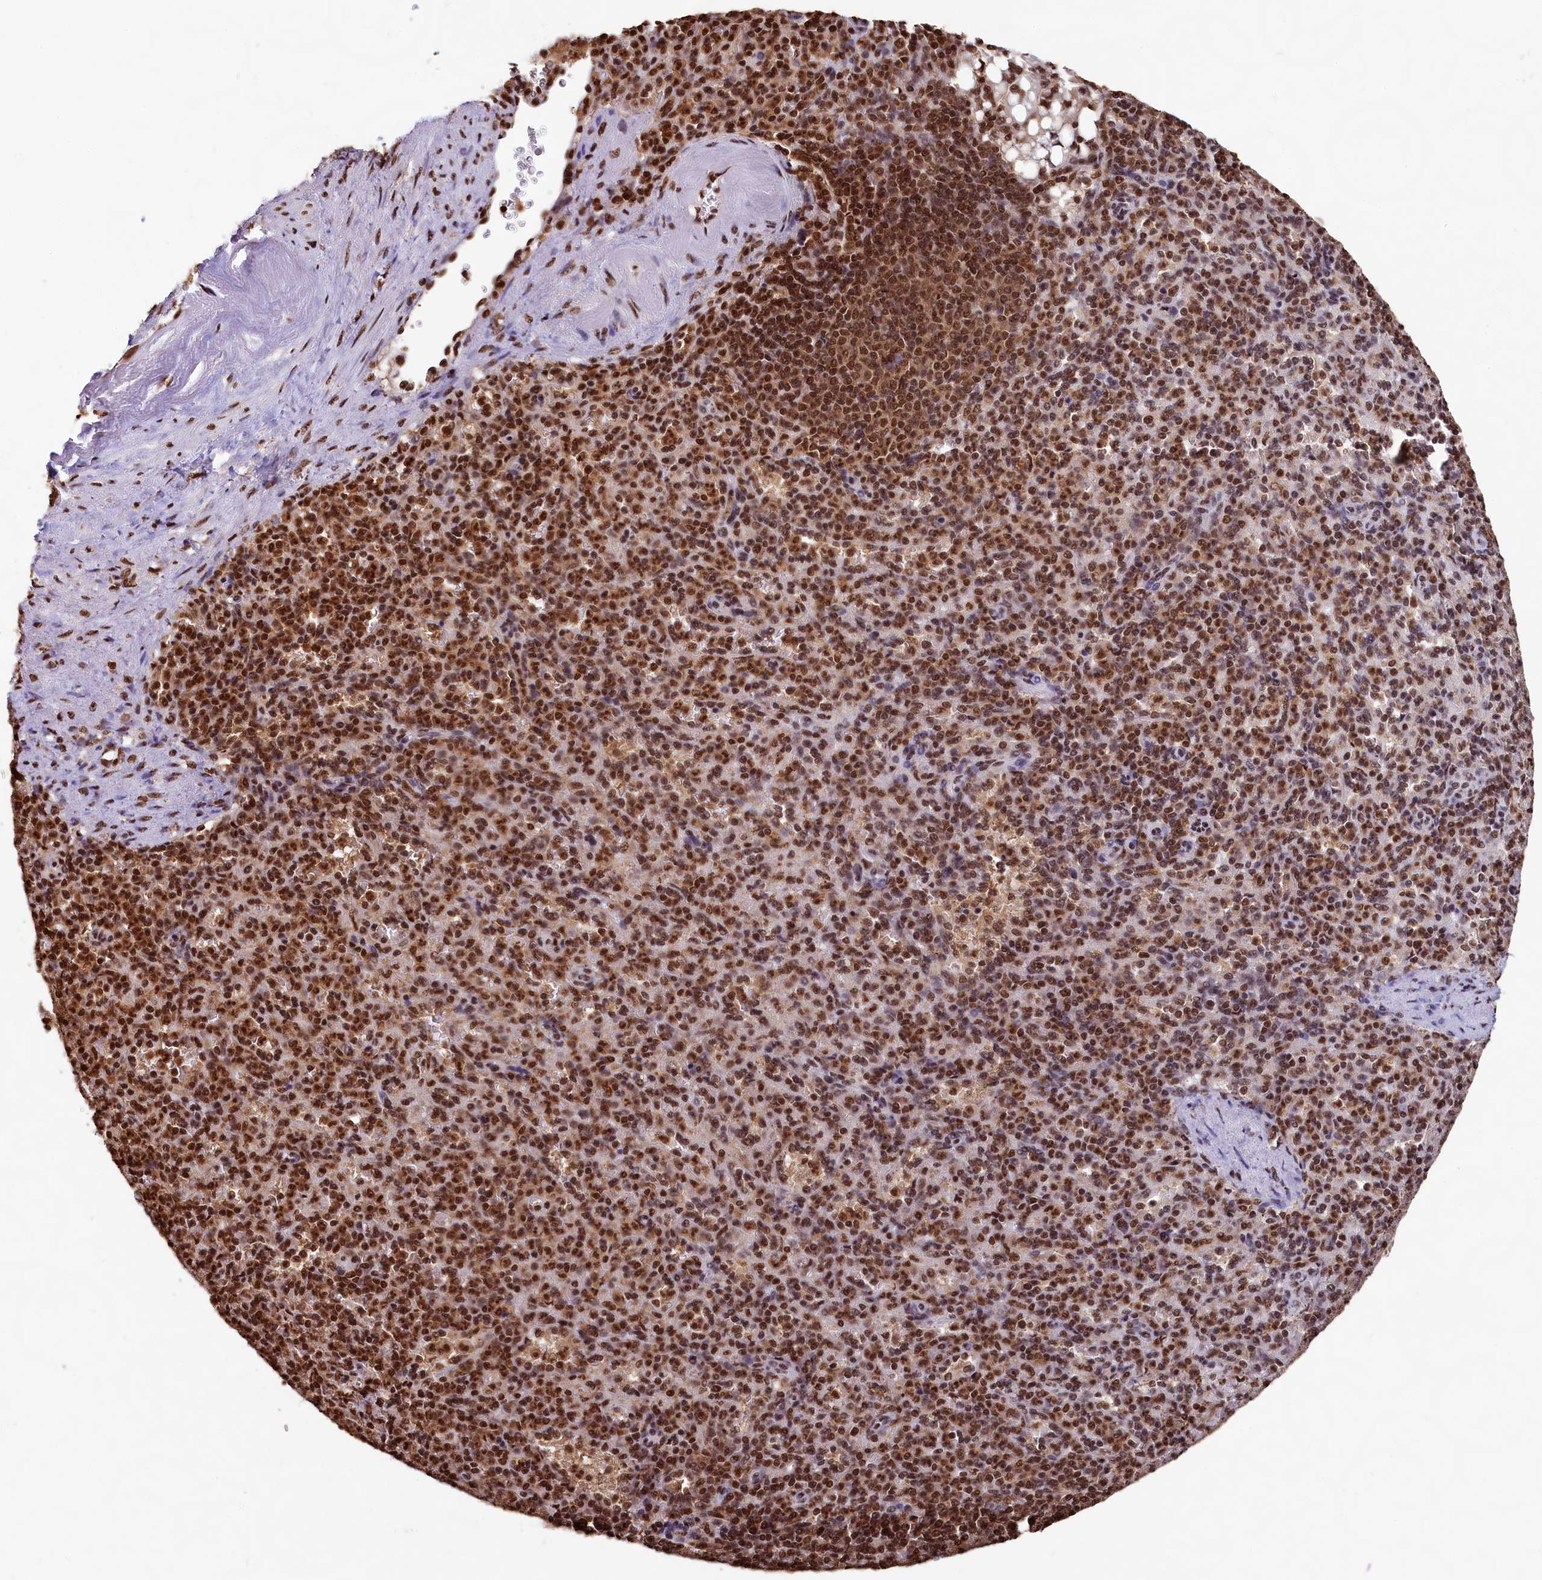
{"staining": {"intensity": "strong", "quantity": ">75%", "location": "nuclear"}, "tissue": "spleen", "cell_type": "Cells in red pulp", "image_type": "normal", "snomed": [{"axis": "morphology", "description": "Normal tissue, NOS"}, {"axis": "topography", "description": "Spleen"}], "caption": "IHC (DAB (3,3'-diaminobenzidine)) staining of normal human spleen exhibits strong nuclear protein expression in approximately >75% of cells in red pulp.", "gene": "SNRPD2", "patient": {"sex": "female", "age": 74}}